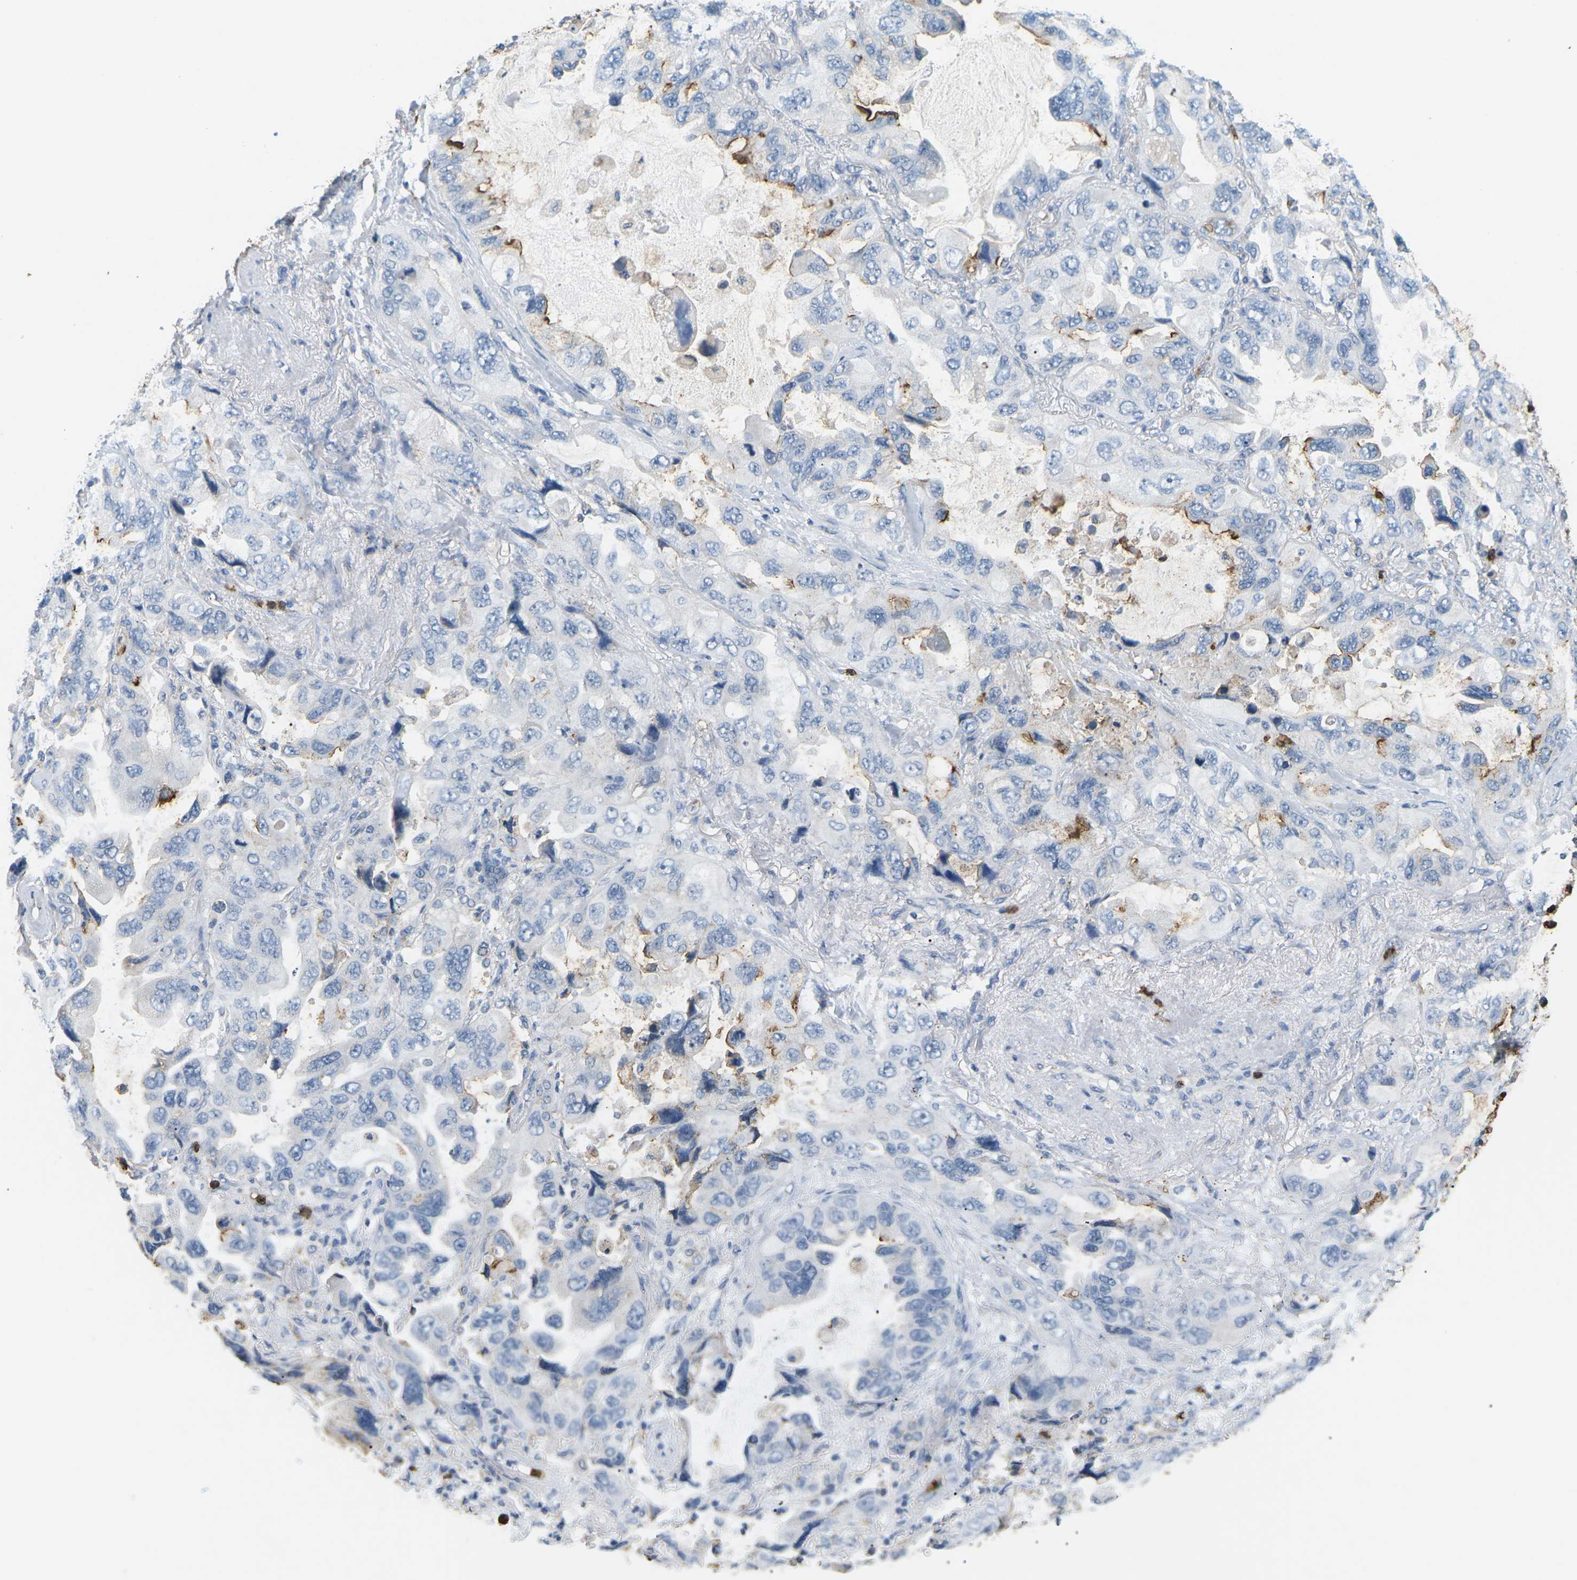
{"staining": {"intensity": "negative", "quantity": "none", "location": "none"}, "tissue": "lung cancer", "cell_type": "Tumor cells", "image_type": "cancer", "snomed": [{"axis": "morphology", "description": "Squamous cell carcinoma, NOS"}, {"axis": "topography", "description": "Lung"}], "caption": "Lung cancer (squamous cell carcinoma) was stained to show a protein in brown. There is no significant positivity in tumor cells.", "gene": "ADM", "patient": {"sex": "female", "age": 73}}